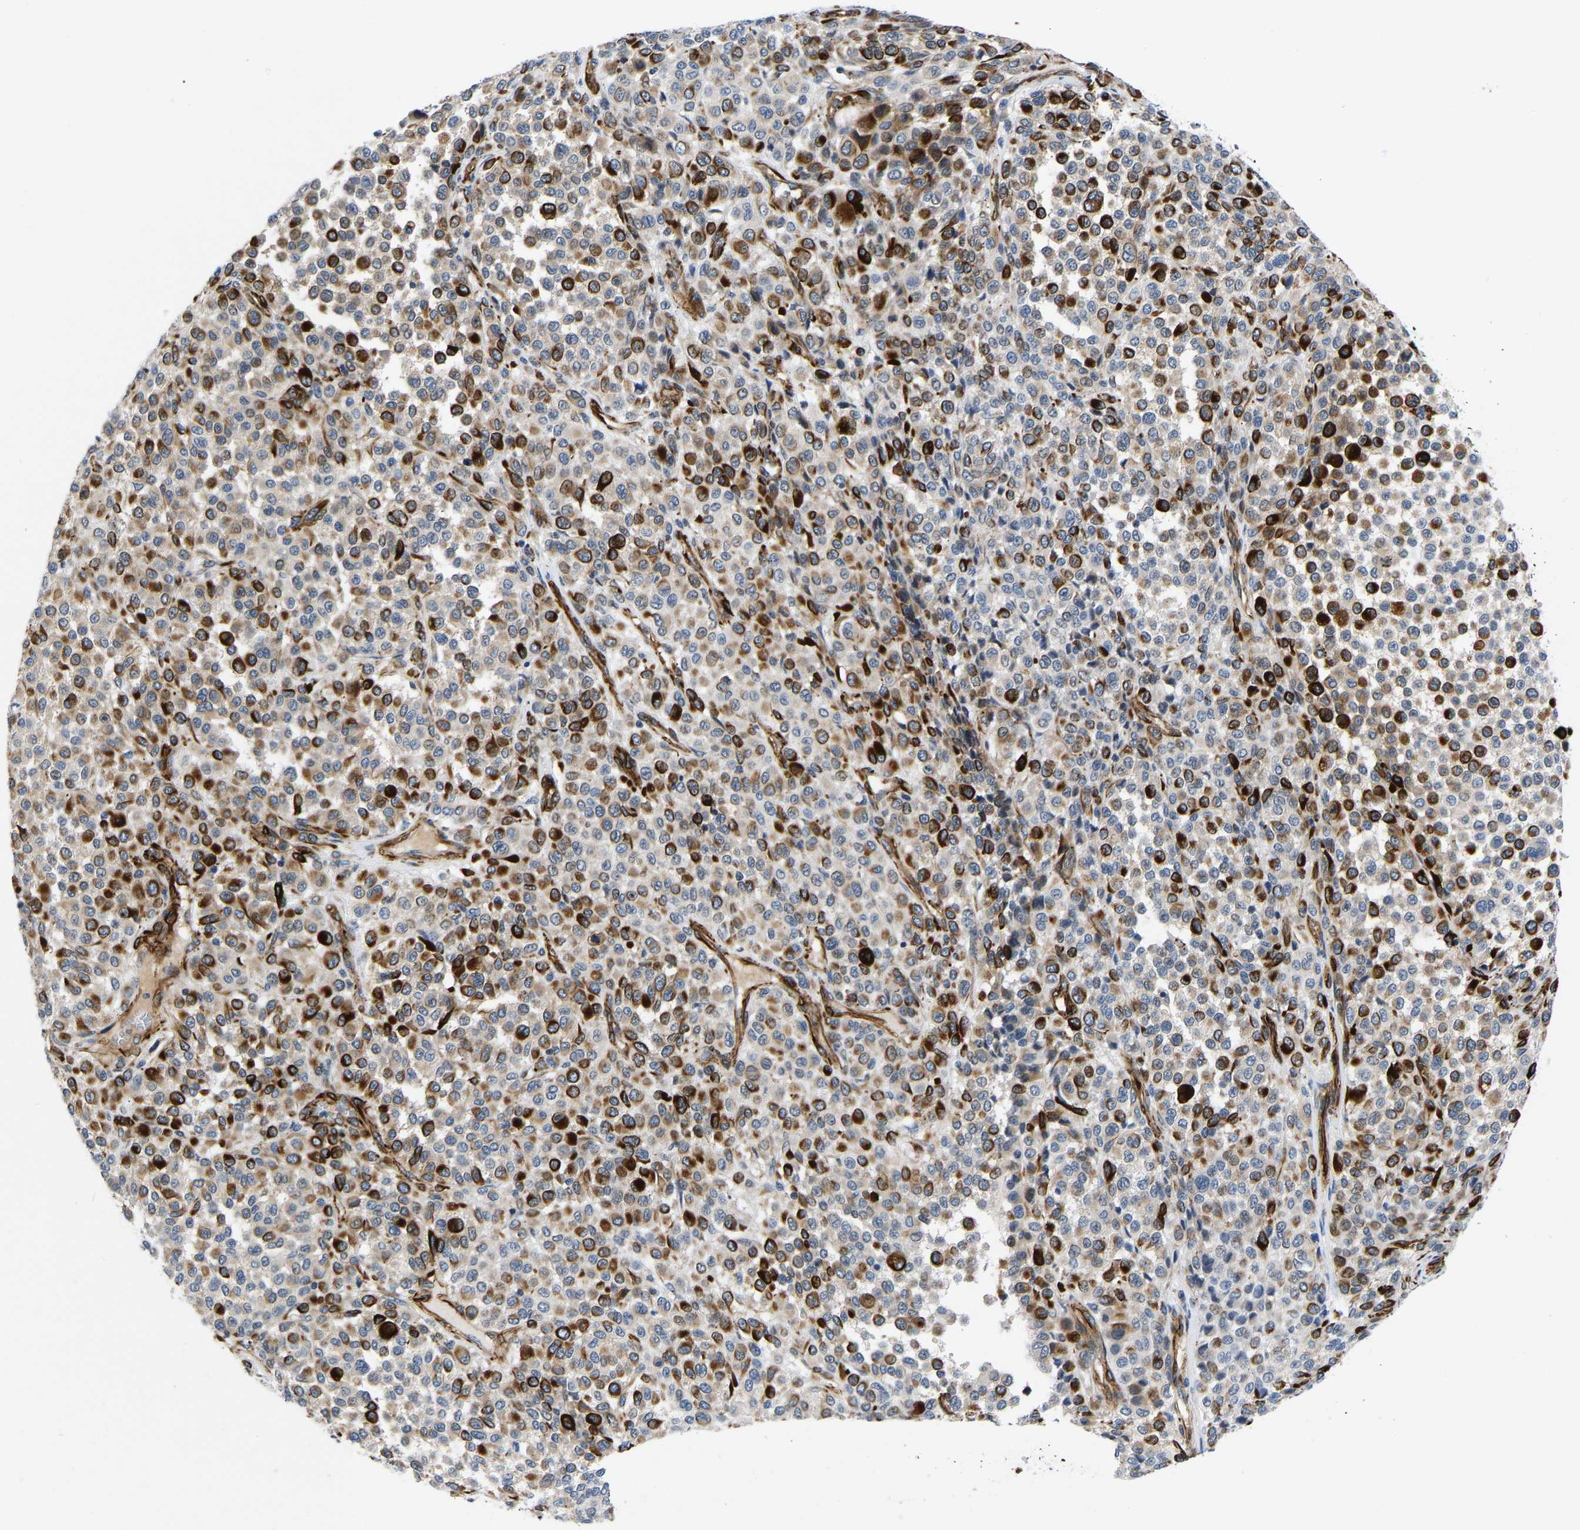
{"staining": {"intensity": "strong", "quantity": "25%-75%", "location": "cytoplasmic/membranous"}, "tissue": "melanoma", "cell_type": "Tumor cells", "image_type": "cancer", "snomed": [{"axis": "morphology", "description": "Malignant melanoma, Metastatic site"}, {"axis": "topography", "description": "Pancreas"}], "caption": "Melanoma stained with immunohistochemistry (IHC) exhibits strong cytoplasmic/membranous positivity in approximately 25%-75% of tumor cells. (IHC, brightfield microscopy, high magnification).", "gene": "RESF1", "patient": {"sex": "female", "age": 30}}